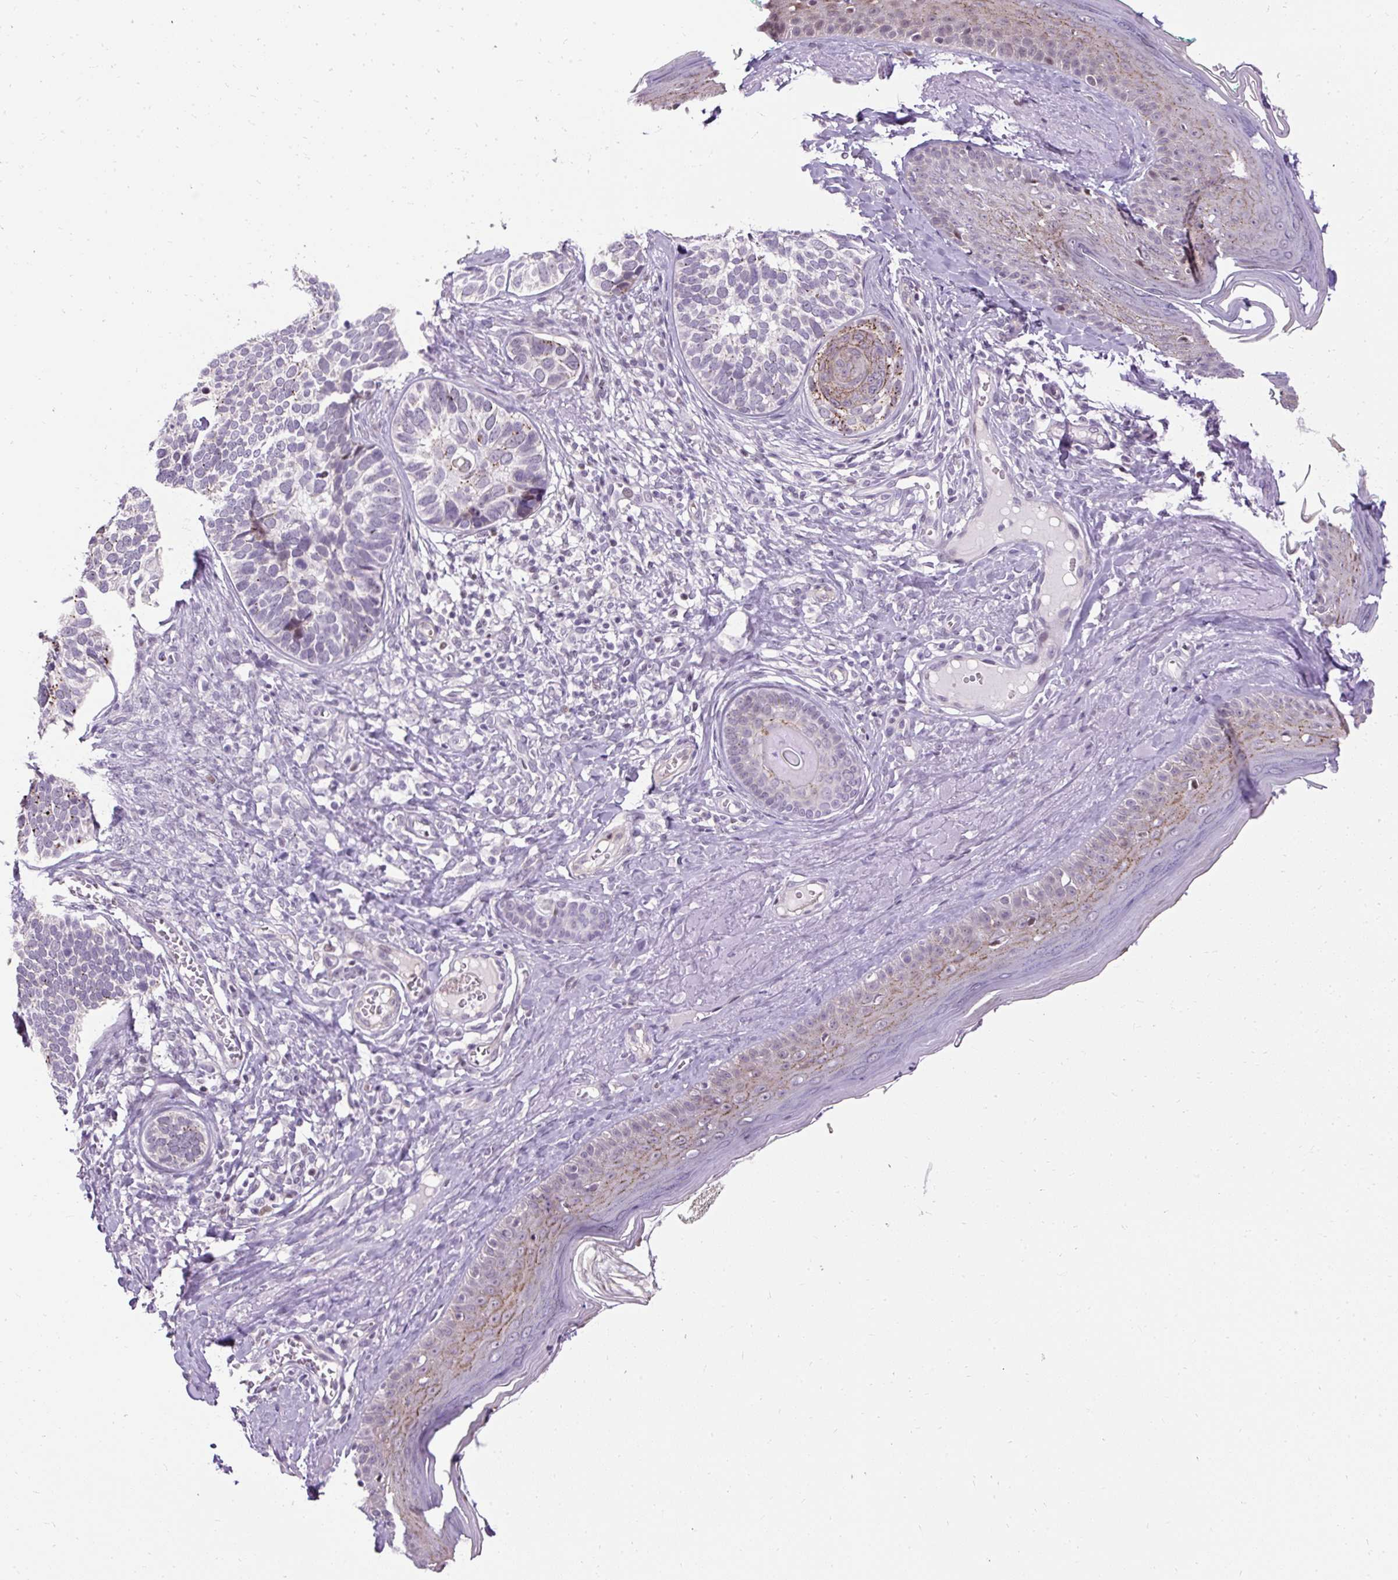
{"staining": {"intensity": "negative", "quantity": "none", "location": "none"}, "tissue": "skin cancer", "cell_type": "Tumor cells", "image_type": "cancer", "snomed": [{"axis": "morphology", "description": "Basal cell carcinoma"}, {"axis": "topography", "description": "Skin"}], "caption": "This photomicrograph is of skin cancer stained with IHC to label a protein in brown with the nuclei are counter-stained blue. There is no staining in tumor cells.", "gene": "ARHGEF18", "patient": {"sex": "male", "age": 62}}